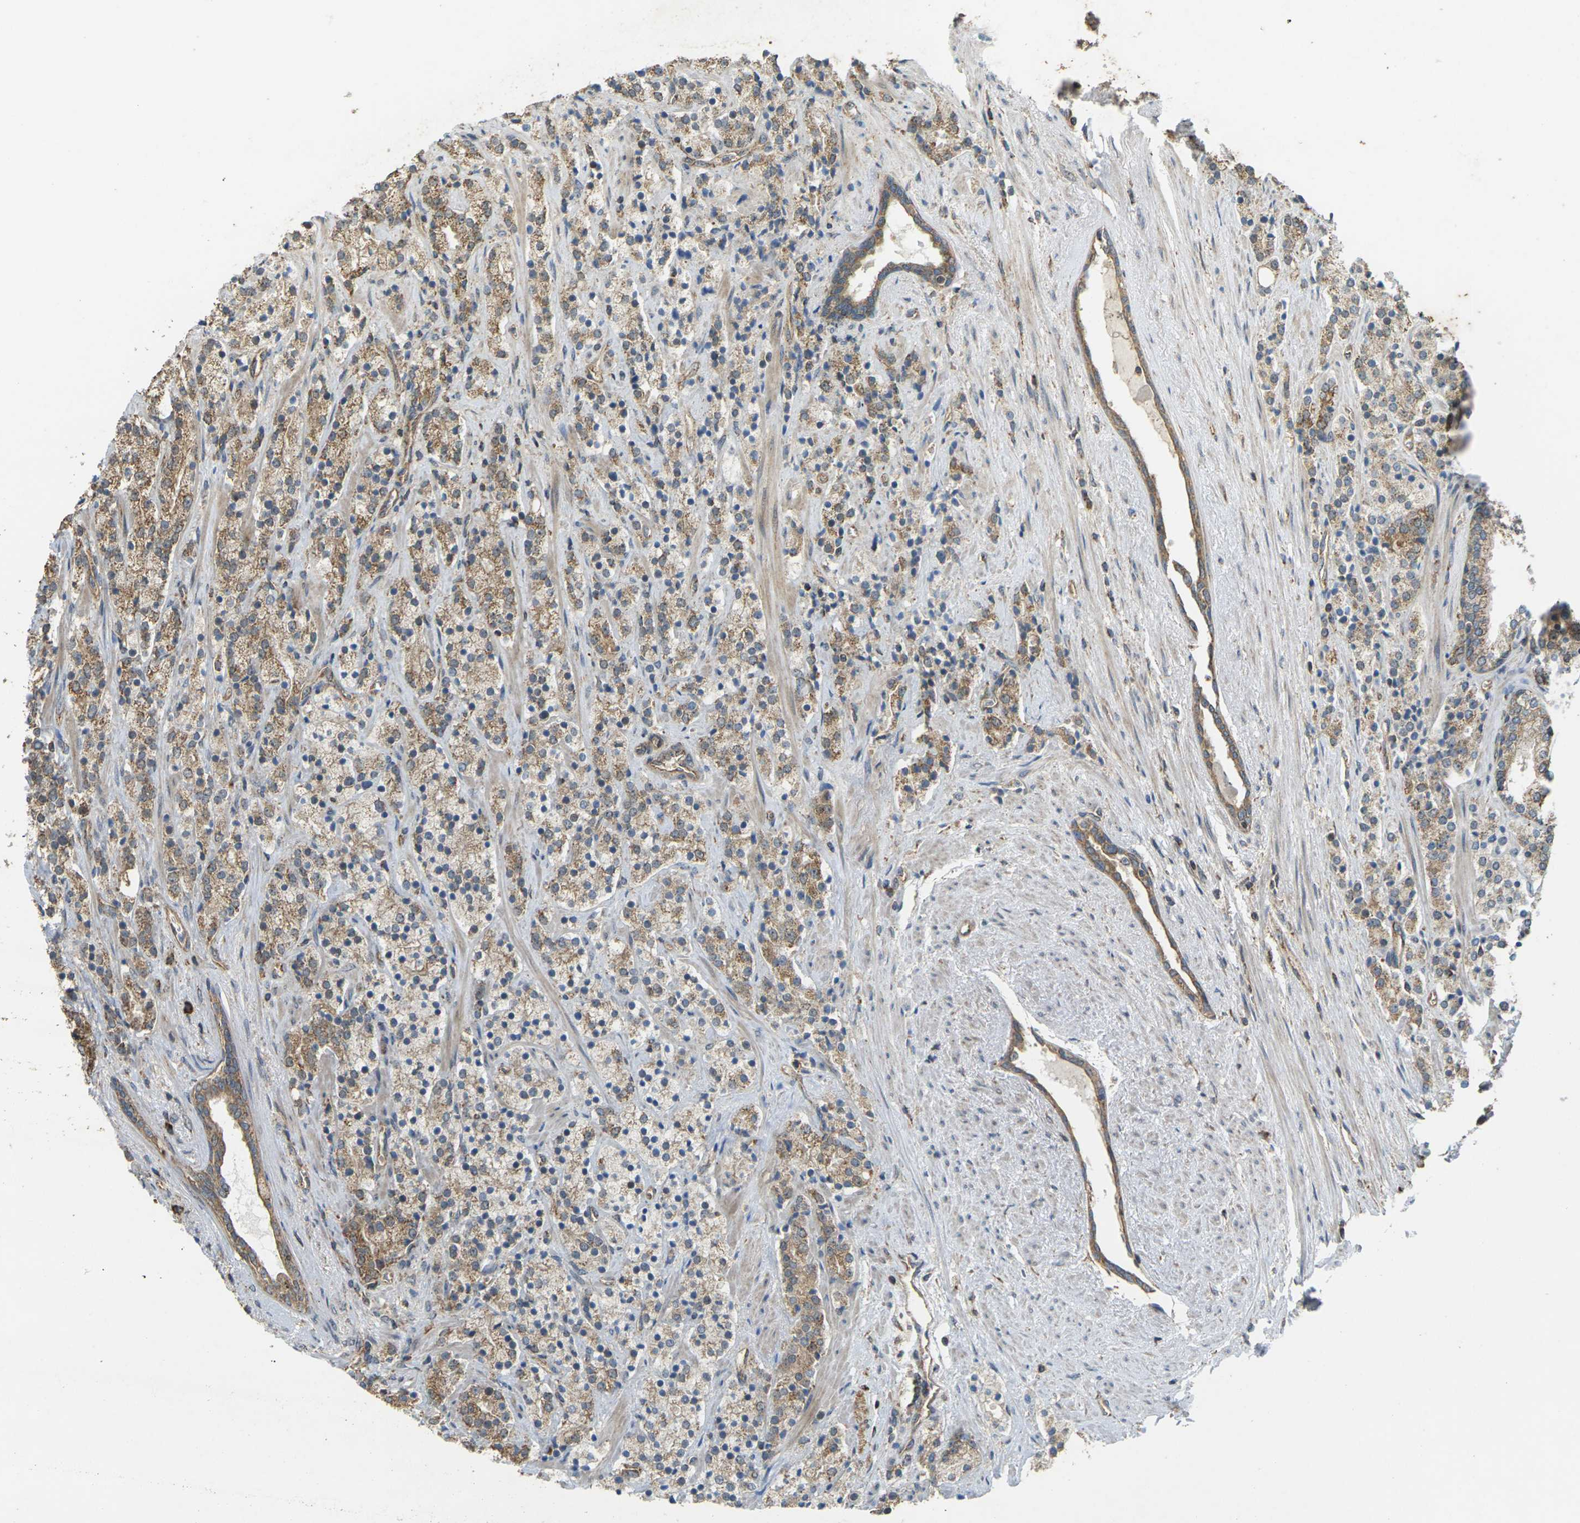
{"staining": {"intensity": "moderate", "quantity": ">75%", "location": "cytoplasmic/membranous"}, "tissue": "prostate cancer", "cell_type": "Tumor cells", "image_type": "cancer", "snomed": [{"axis": "morphology", "description": "Adenocarcinoma, High grade"}, {"axis": "topography", "description": "Prostate"}], "caption": "Approximately >75% of tumor cells in human high-grade adenocarcinoma (prostate) reveal moderate cytoplasmic/membranous protein staining as visualized by brown immunohistochemical staining.", "gene": "KSR1", "patient": {"sex": "male", "age": 71}}